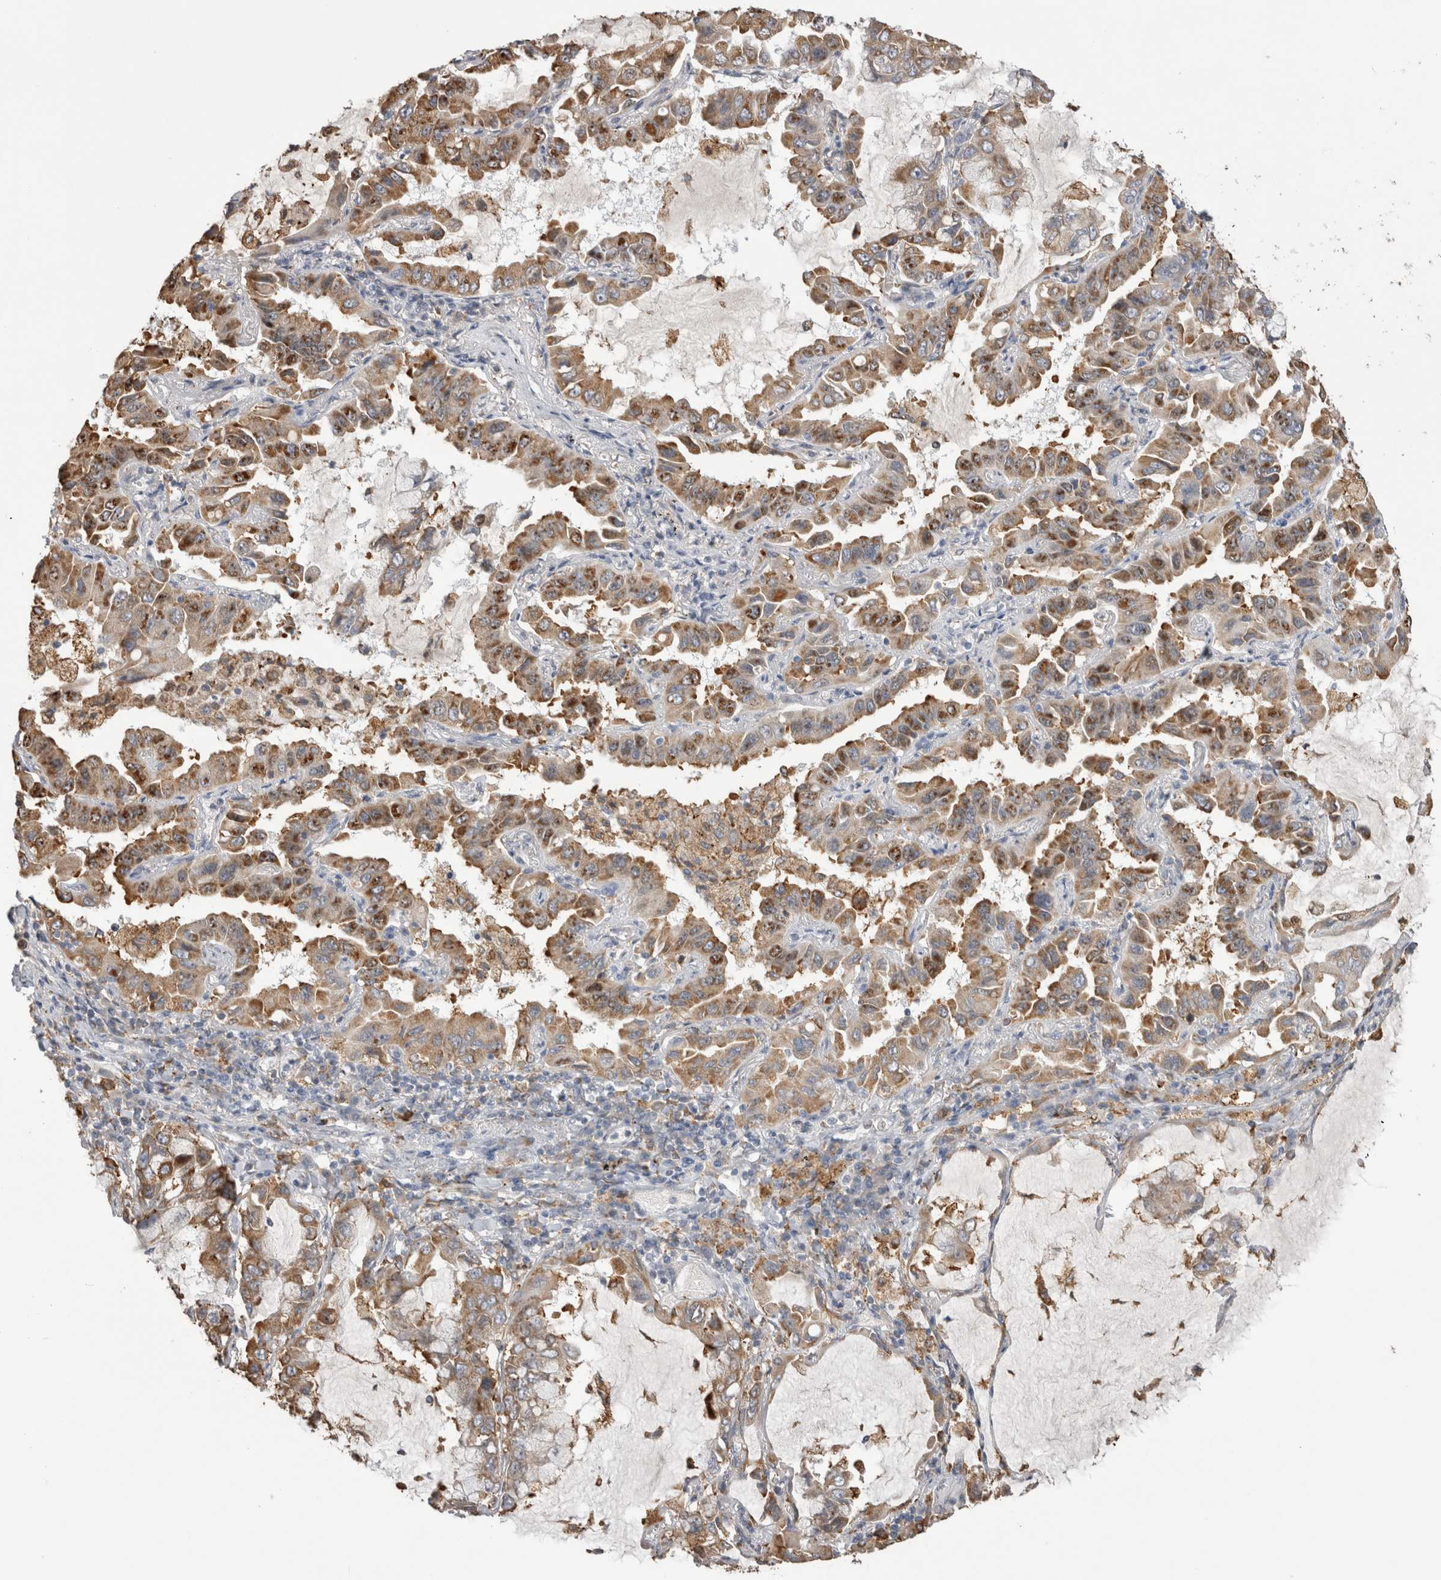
{"staining": {"intensity": "moderate", "quantity": ">75%", "location": "cytoplasmic/membranous"}, "tissue": "lung cancer", "cell_type": "Tumor cells", "image_type": "cancer", "snomed": [{"axis": "morphology", "description": "Adenocarcinoma, NOS"}, {"axis": "topography", "description": "Lung"}], "caption": "IHC (DAB) staining of human lung adenocarcinoma reveals moderate cytoplasmic/membranous protein expression in approximately >75% of tumor cells.", "gene": "LRPAP1", "patient": {"sex": "male", "age": 64}}